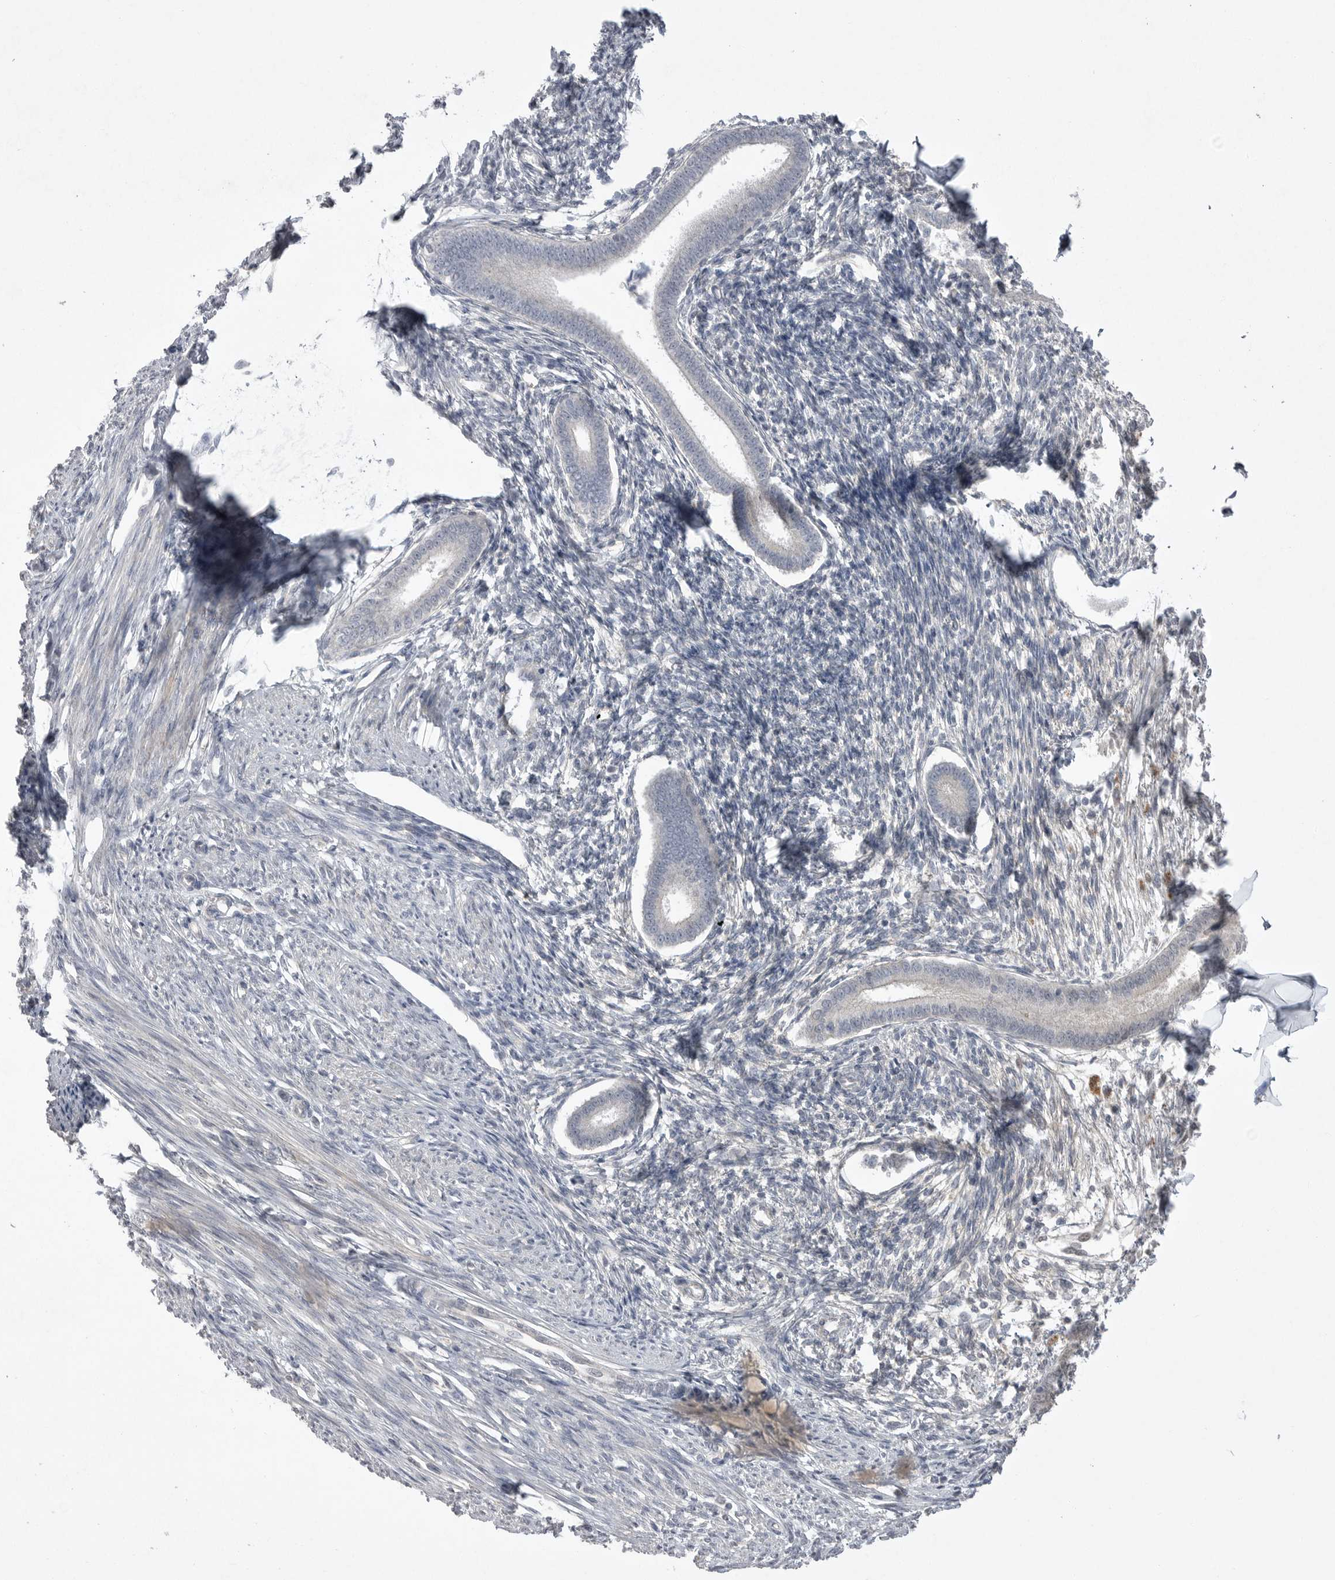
{"staining": {"intensity": "negative", "quantity": "none", "location": "none"}, "tissue": "endometrium", "cell_type": "Cells in endometrial stroma", "image_type": "normal", "snomed": [{"axis": "morphology", "description": "Normal tissue, NOS"}, {"axis": "topography", "description": "Endometrium"}], "caption": "This is an immunohistochemistry image of normal human endometrium. There is no staining in cells in endometrial stroma.", "gene": "VANGL2", "patient": {"sex": "female", "age": 56}}